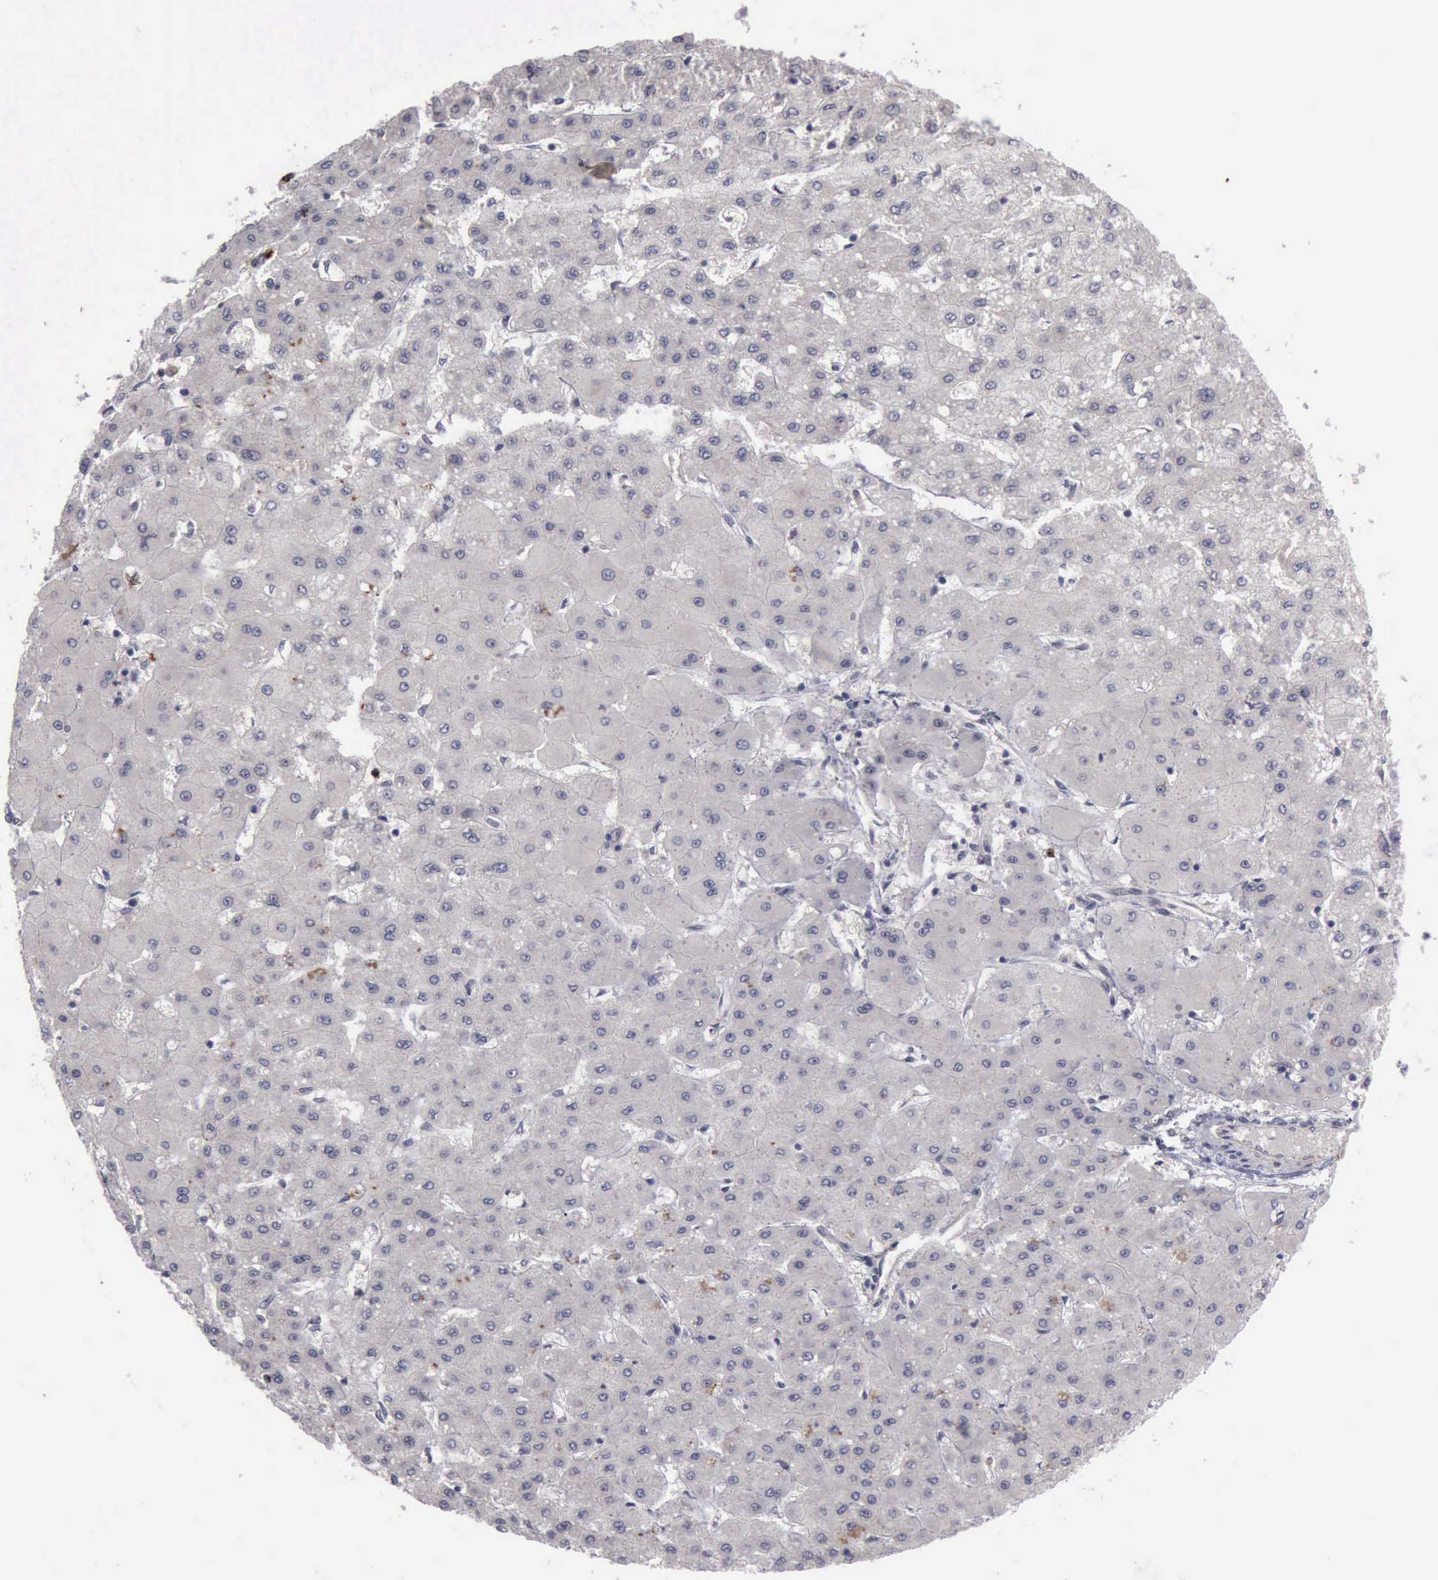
{"staining": {"intensity": "negative", "quantity": "none", "location": "none"}, "tissue": "liver cancer", "cell_type": "Tumor cells", "image_type": "cancer", "snomed": [{"axis": "morphology", "description": "Carcinoma, Hepatocellular, NOS"}, {"axis": "topography", "description": "Liver"}], "caption": "Immunohistochemistry (IHC) micrograph of neoplastic tissue: liver cancer (hepatocellular carcinoma) stained with DAB (3,3'-diaminobenzidine) reveals no significant protein staining in tumor cells.", "gene": "MMP9", "patient": {"sex": "female", "age": 52}}